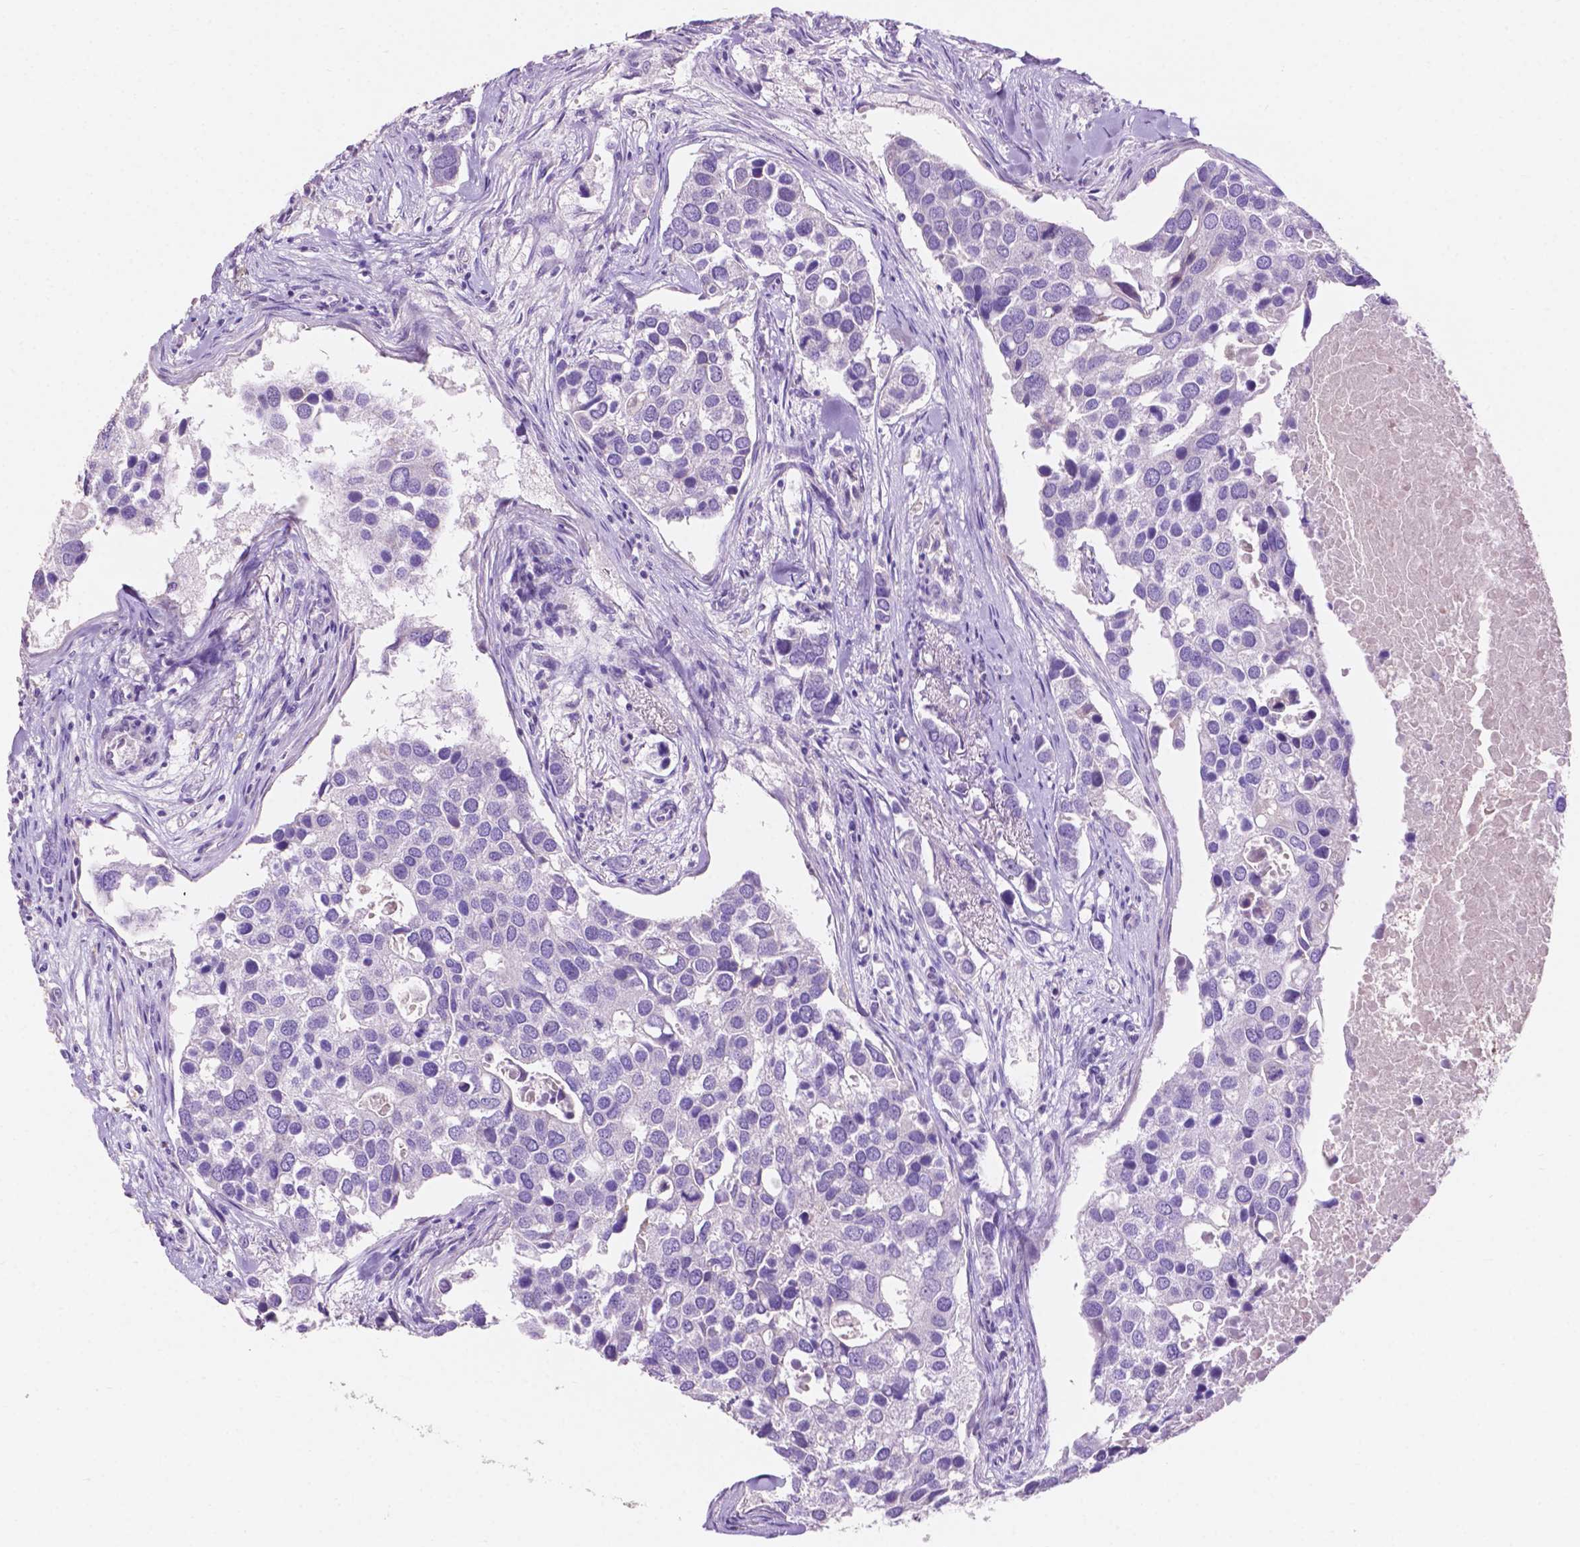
{"staining": {"intensity": "negative", "quantity": "none", "location": "none"}, "tissue": "breast cancer", "cell_type": "Tumor cells", "image_type": "cancer", "snomed": [{"axis": "morphology", "description": "Duct carcinoma"}, {"axis": "topography", "description": "Breast"}], "caption": "This micrograph is of breast cancer (intraductal carcinoma) stained with immunohistochemistry (IHC) to label a protein in brown with the nuclei are counter-stained blue. There is no staining in tumor cells. (DAB (3,3'-diaminobenzidine) IHC visualized using brightfield microscopy, high magnification).", "gene": "CLDN17", "patient": {"sex": "female", "age": 83}}